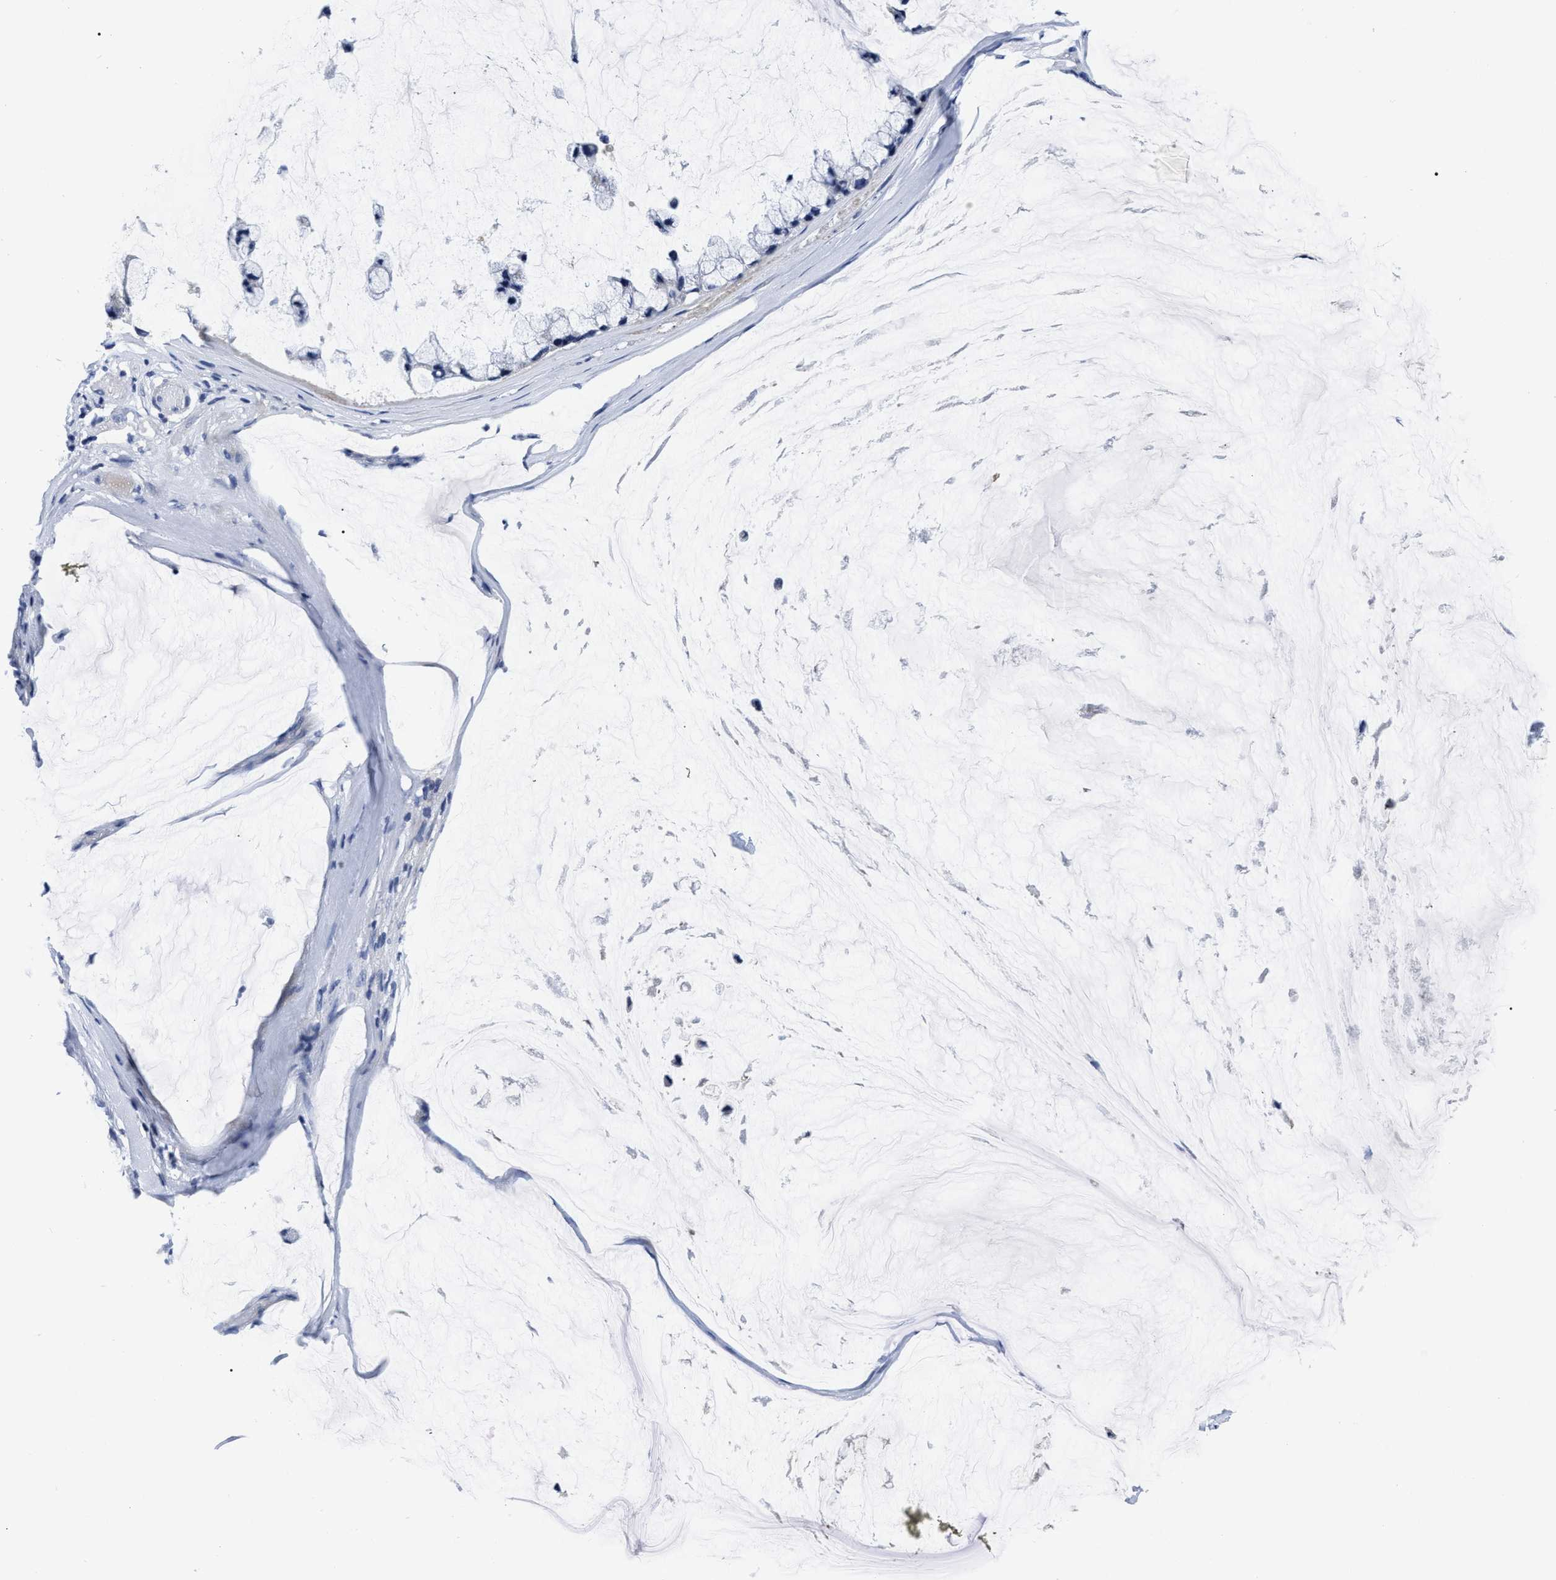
{"staining": {"intensity": "negative", "quantity": "none", "location": "none"}, "tissue": "ovarian cancer", "cell_type": "Tumor cells", "image_type": "cancer", "snomed": [{"axis": "morphology", "description": "Cystadenocarcinoma, mucinous, NOS"}, {"axis": "topography", "description": "Ovary"}], "caption": "There is no significant expression in tumor cells of ovarian mucinous cystadenocarcinoma. (DAB (3,3'-diaminobenzidine) immunohistochemistry (IHC) with hematoxylin counter stain).", "gene": "MOV10L1", "patient": {"sex": "female", "age": 39}}